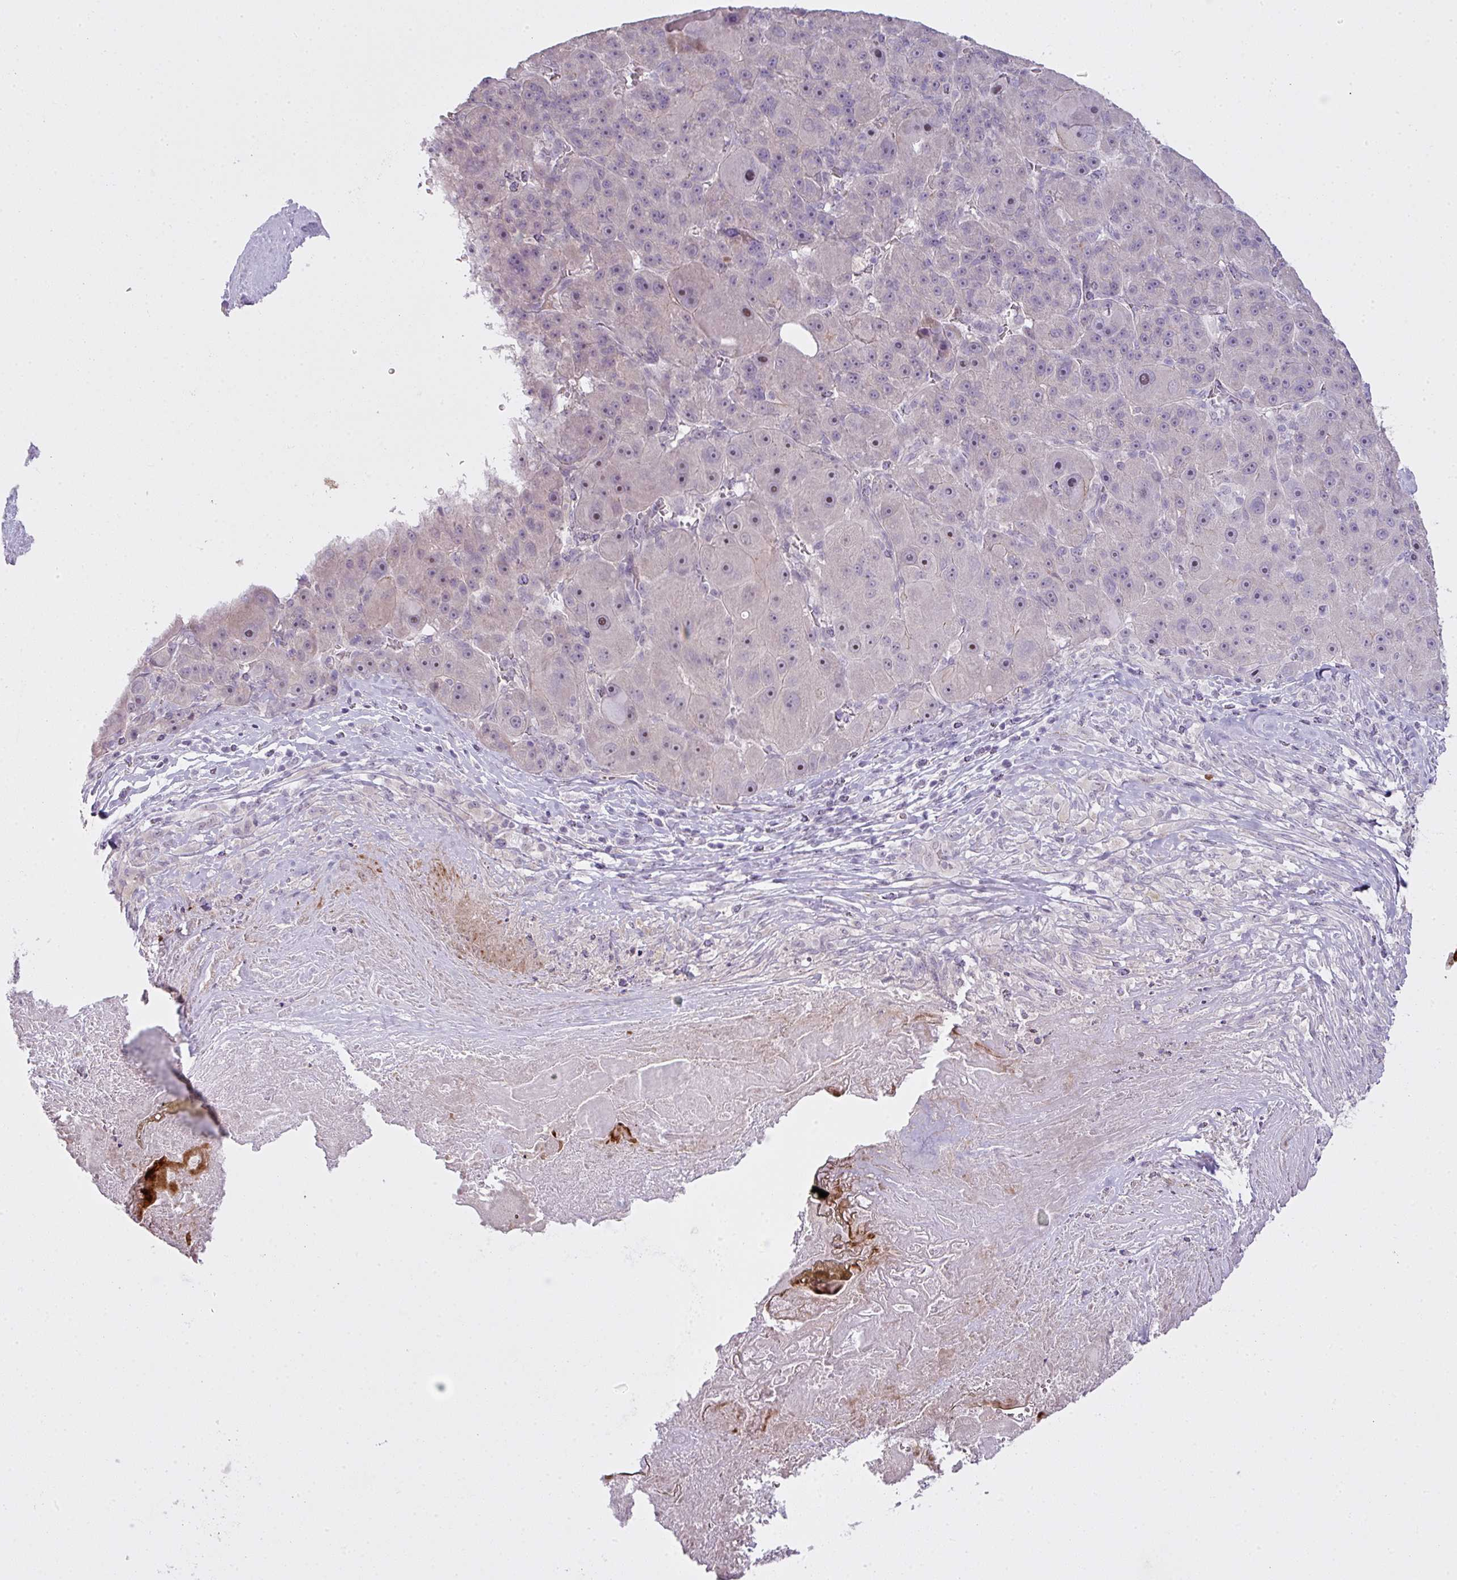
{"staining": {"intensity": "moderate", "quantity": "<25%", "location": "nuclear"}, "tissue": "liver cancer", "cell_type": "Tumor cells", "image_type": "cancer", "snomed": [{"axis": "morphology", "description": "Carcinoma, Hepatocellular, NOS"}, {"axis": "topography", "description": "Liver"}], "caption": "Immunohistochemical staining of liver cancer shows moderate nuclear protein positivity in approximately <25% of tumor cells. The staining is performed using DAB (3,3'-diaminobenzidine) brown chromogen to label protein expression. The nuclei are counter-stained blue using hematoxylin.", "gene": "ZNF688", "patient": {"sex": "male", "age": 76}}